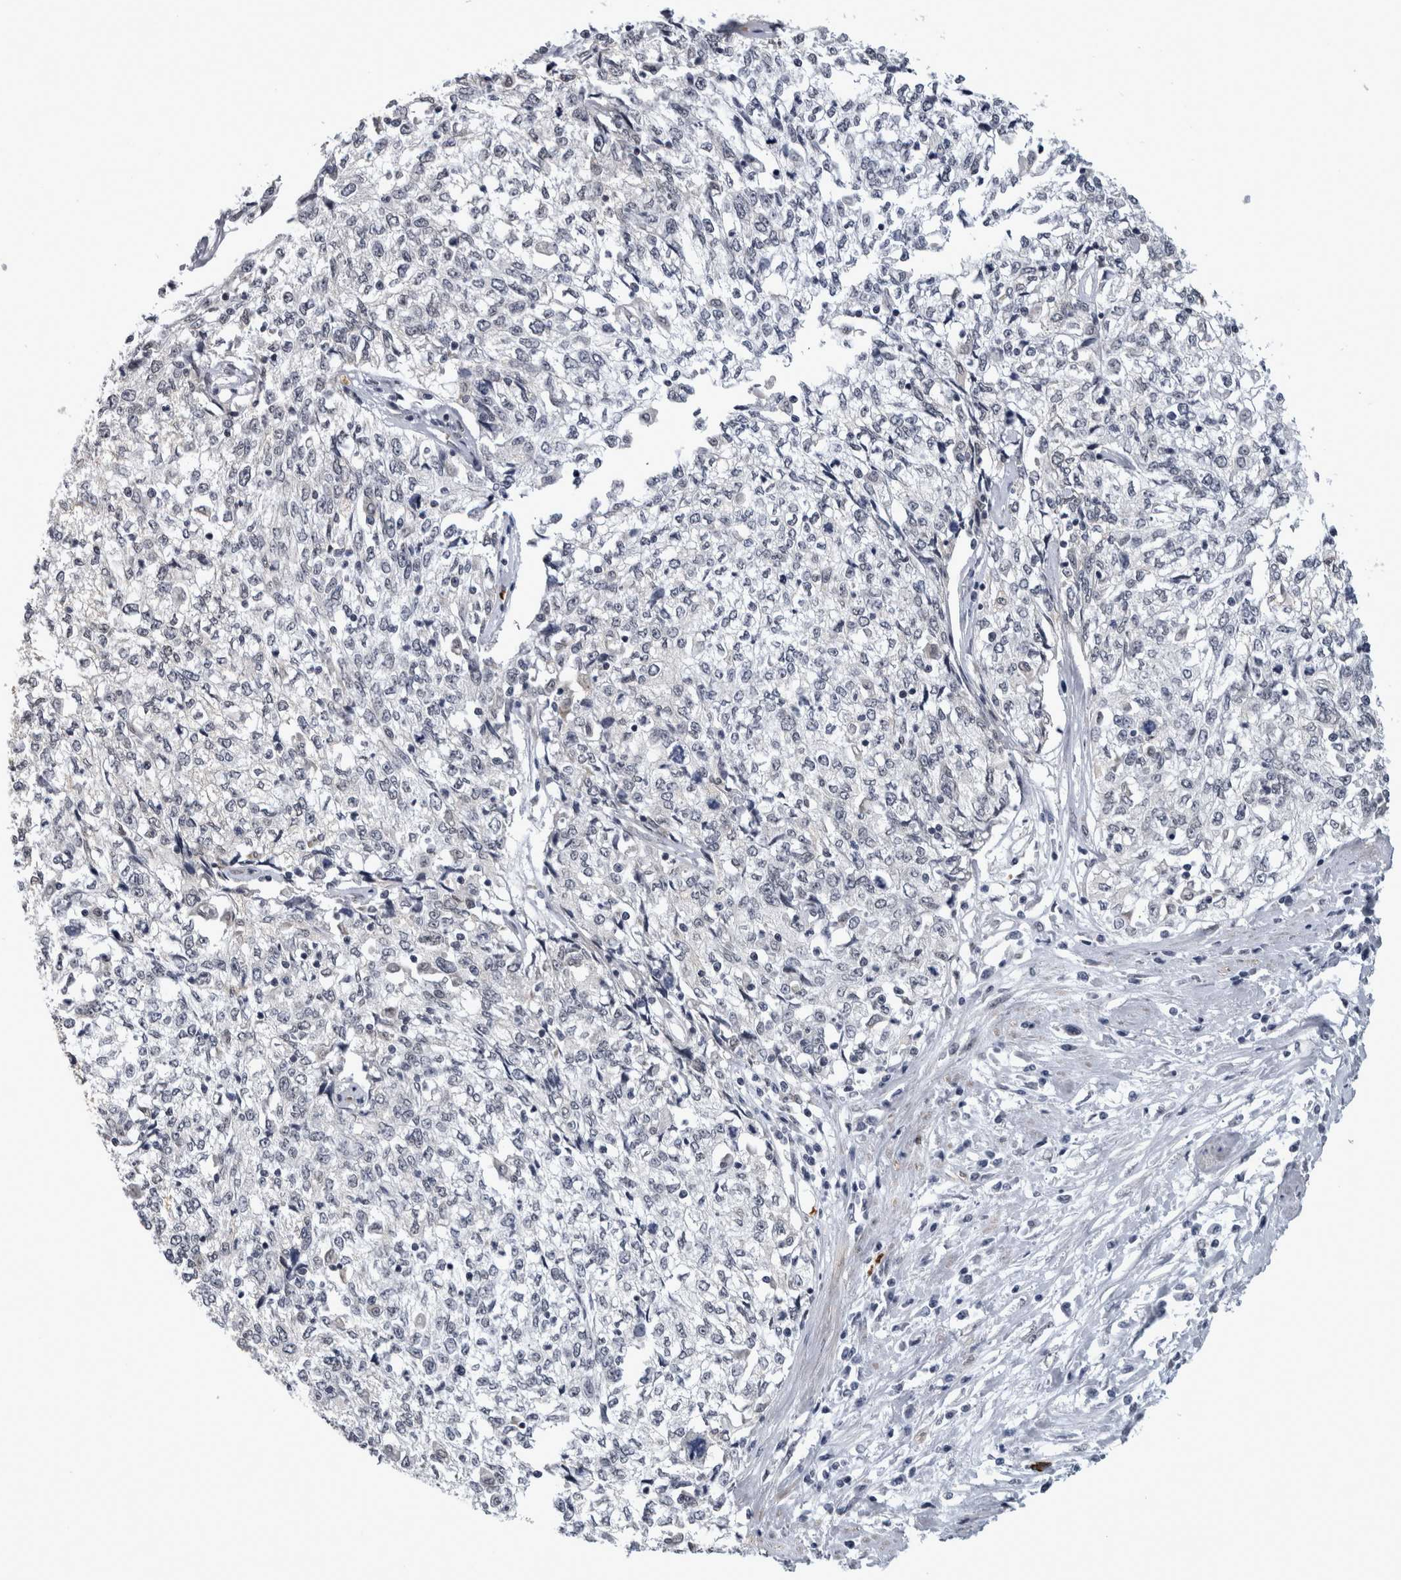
{"staining": {"intensity": "negative", "quantity": "none", "location": "none"}, "tissue": "cervical cancer", "cell_type": "Tumor cells", "image_type": "cancer", "snomed": [{"axis": "morphology", "description": "Squamous cell carcinoma, NOS"}, {"axis": "topography", "description": "Cervix"}], "caption": "Squamous cell carcinoma (cervical) was stained to show a protein in brown. There is no significant positivity in tumor cells.", "gene": "PEBP4", "patient": {"sex": "female", "age": 57}}